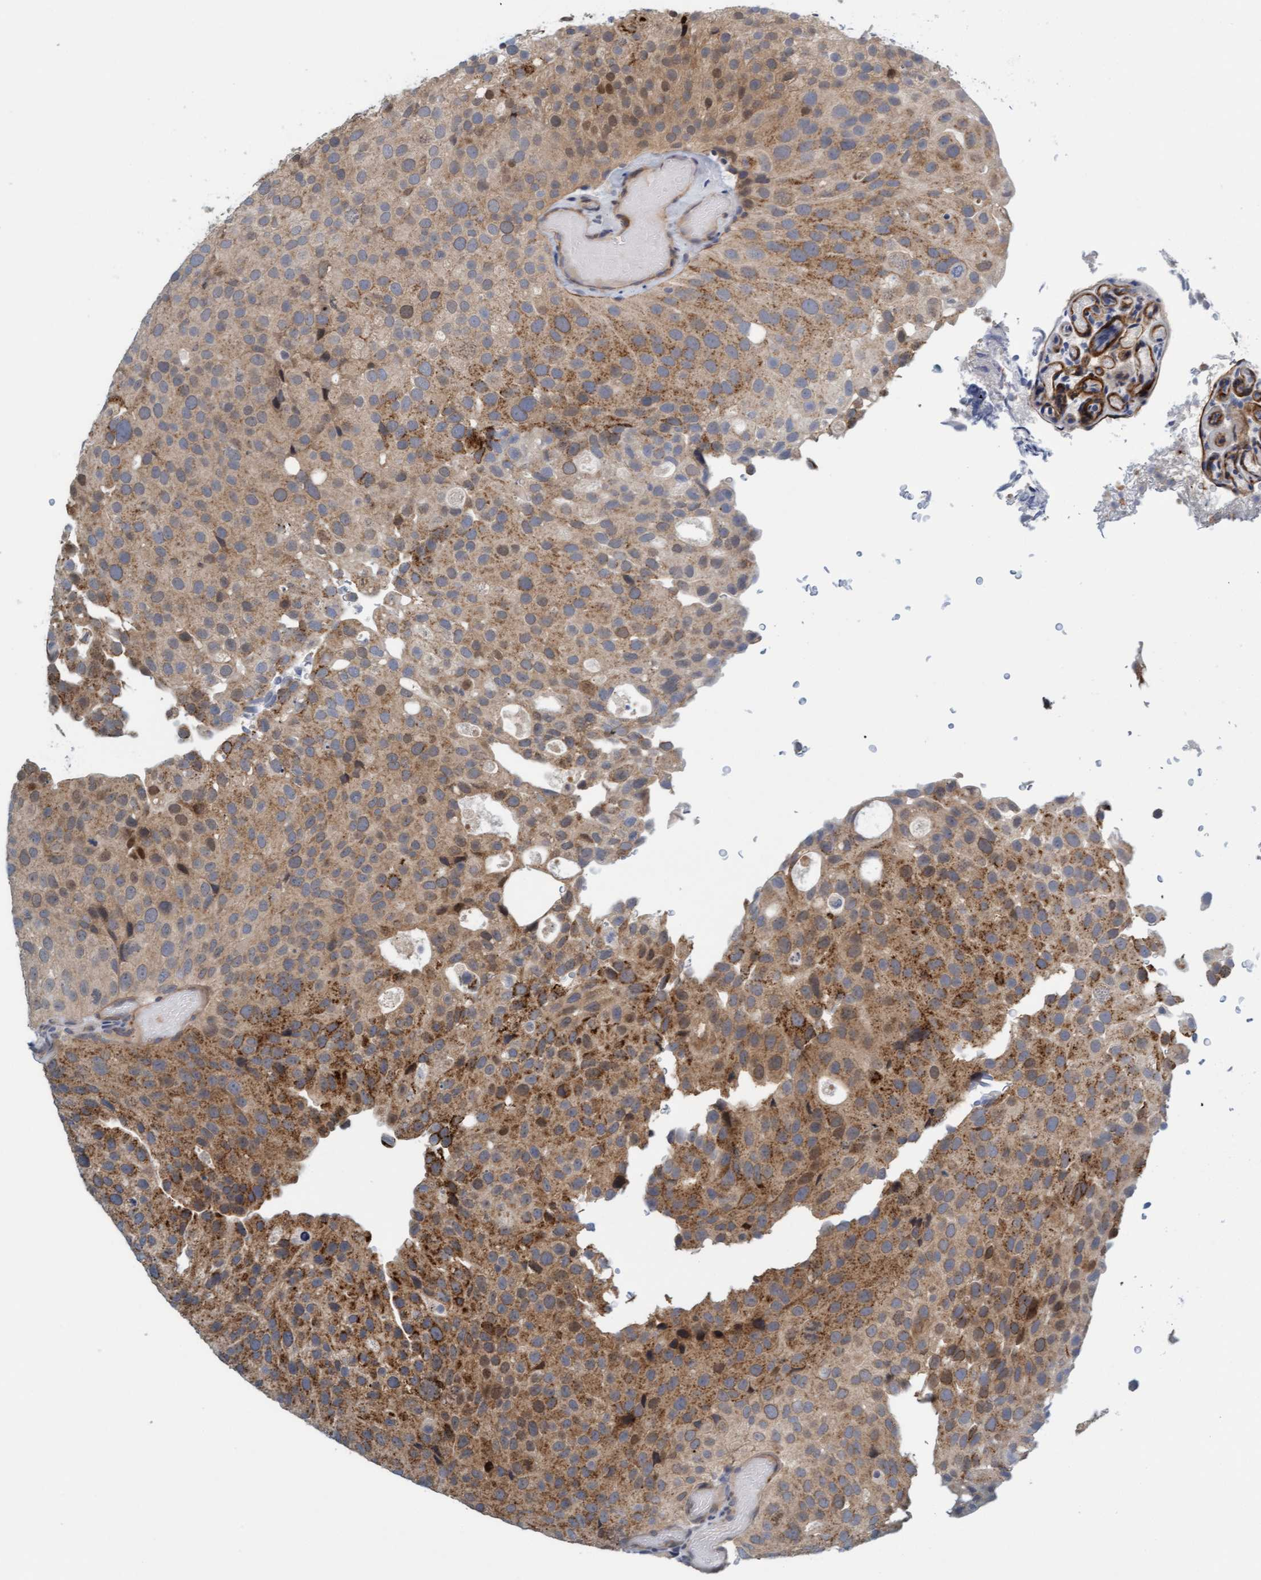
{"staining": {"intensity": "moderate", "quantity": ">75%", "location": "cytoplasmic/membranous"}, "tissue": "urothelial cancer", "cell_type": "Tumor cells", "image_type": "cancer", "snomed": [{"axis": "morphology", "description": "Urothelial carcinoma, Low grade"}, {"axis": "topography", "description": "Urinary bladder"}], "caption": "Human urothelial cancer stained for a protein (brown) demonstrates moderate cytoplasmic/membranous positive positivity in about >75% of tumor cells.", "gene": "TSTD2", "patient": {"sex": "male", "age": 78}}